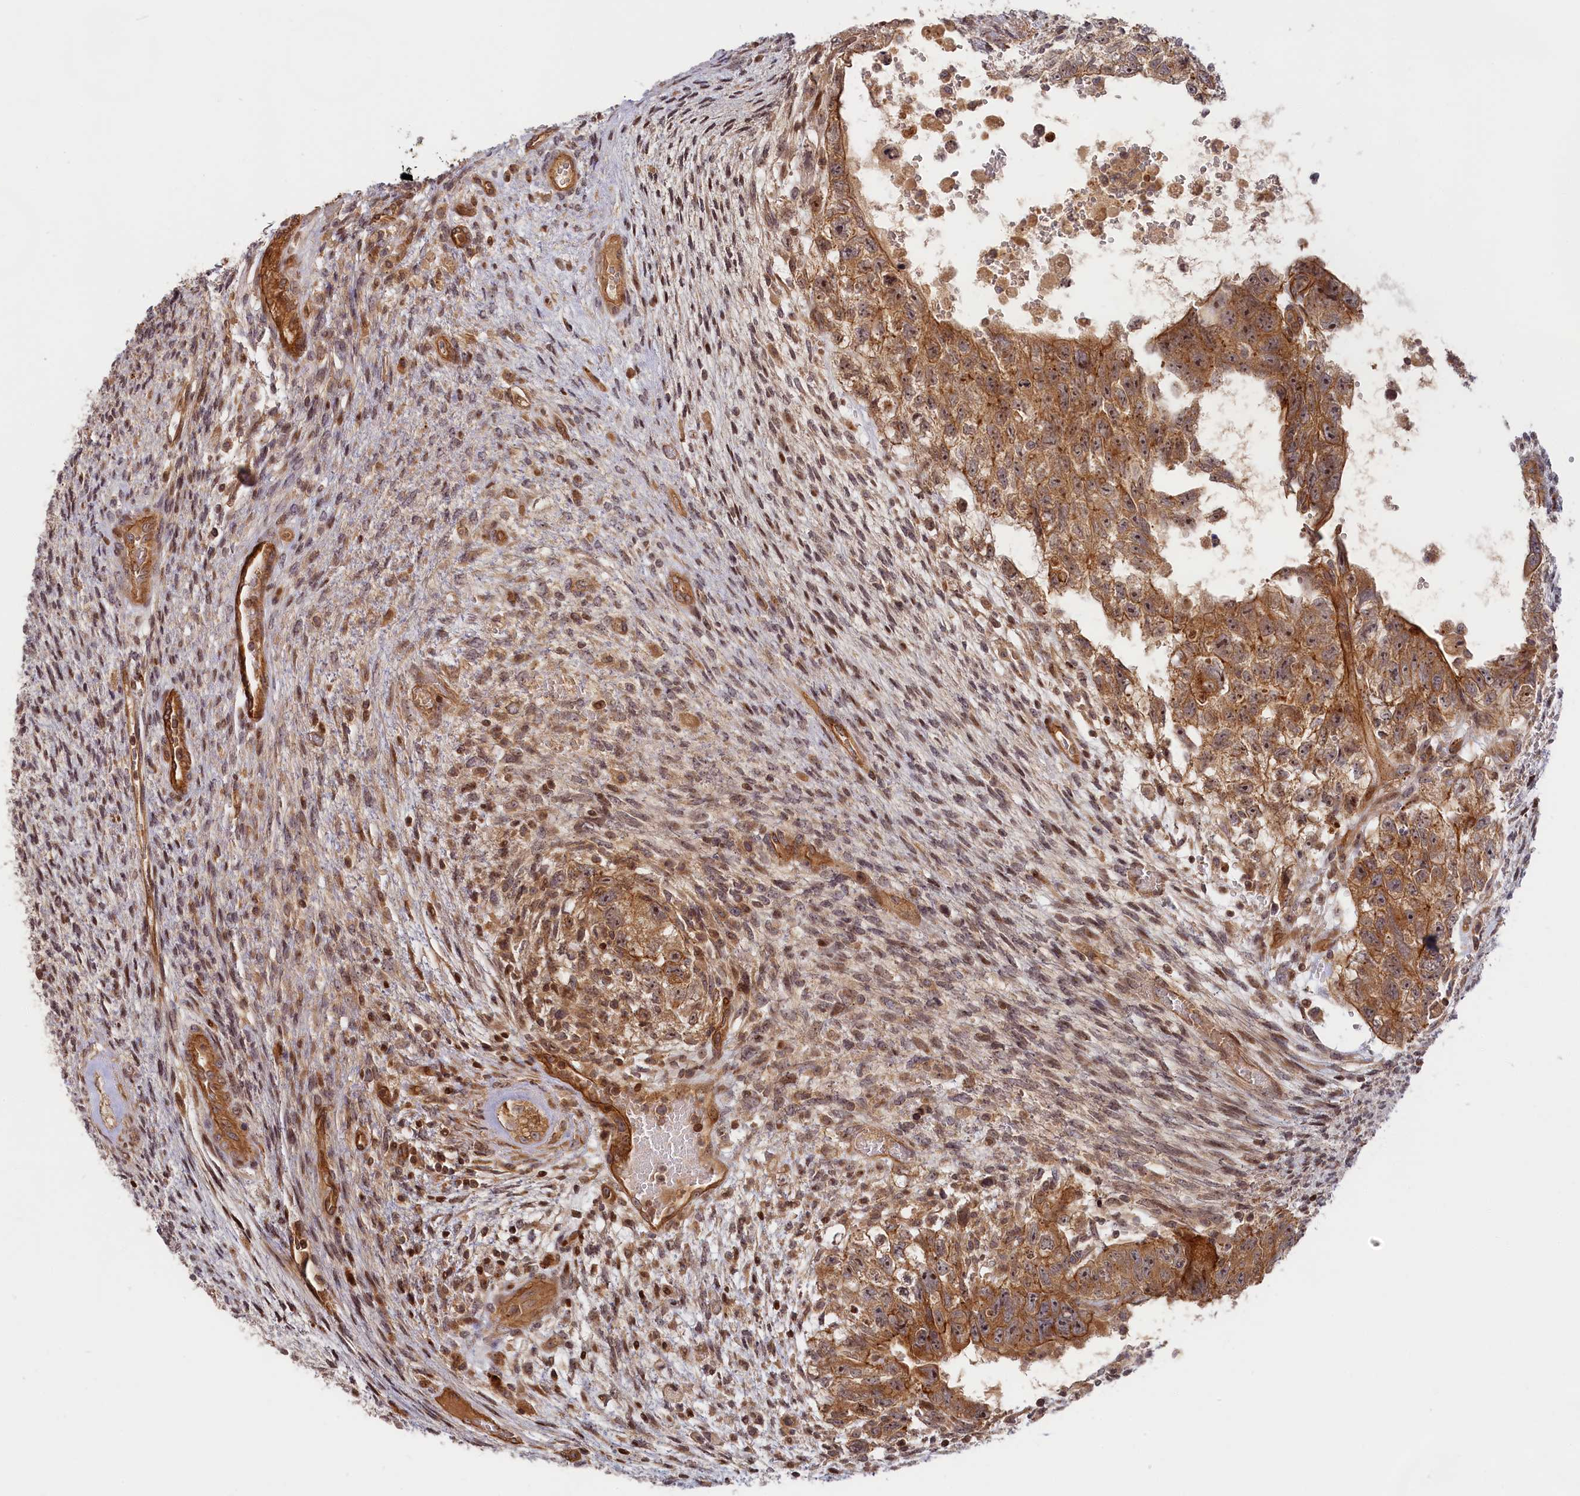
{"staining": {"intensity": "moderate", "quantity": ">75%", "location": "cytoplasmic/membranous,nuclear"}, "tissue": "testis cancer", "cell_type": "Tumor cells", "image_type": "cancer", "snomed": [{"axis": "morphology", "description": "Carcinoma, Embryonal, NOS"}, {"axis": "topography", "description": "Testis"}], "caption": "Protein expression by IHC displays moderate cytoplasmic/membranous and nuclear positivity in approximately >75% of tumor cells in embryonal carcinoma (testis).", "gene": "CEP44", "patient": {"sex": "male", "age": 26}}